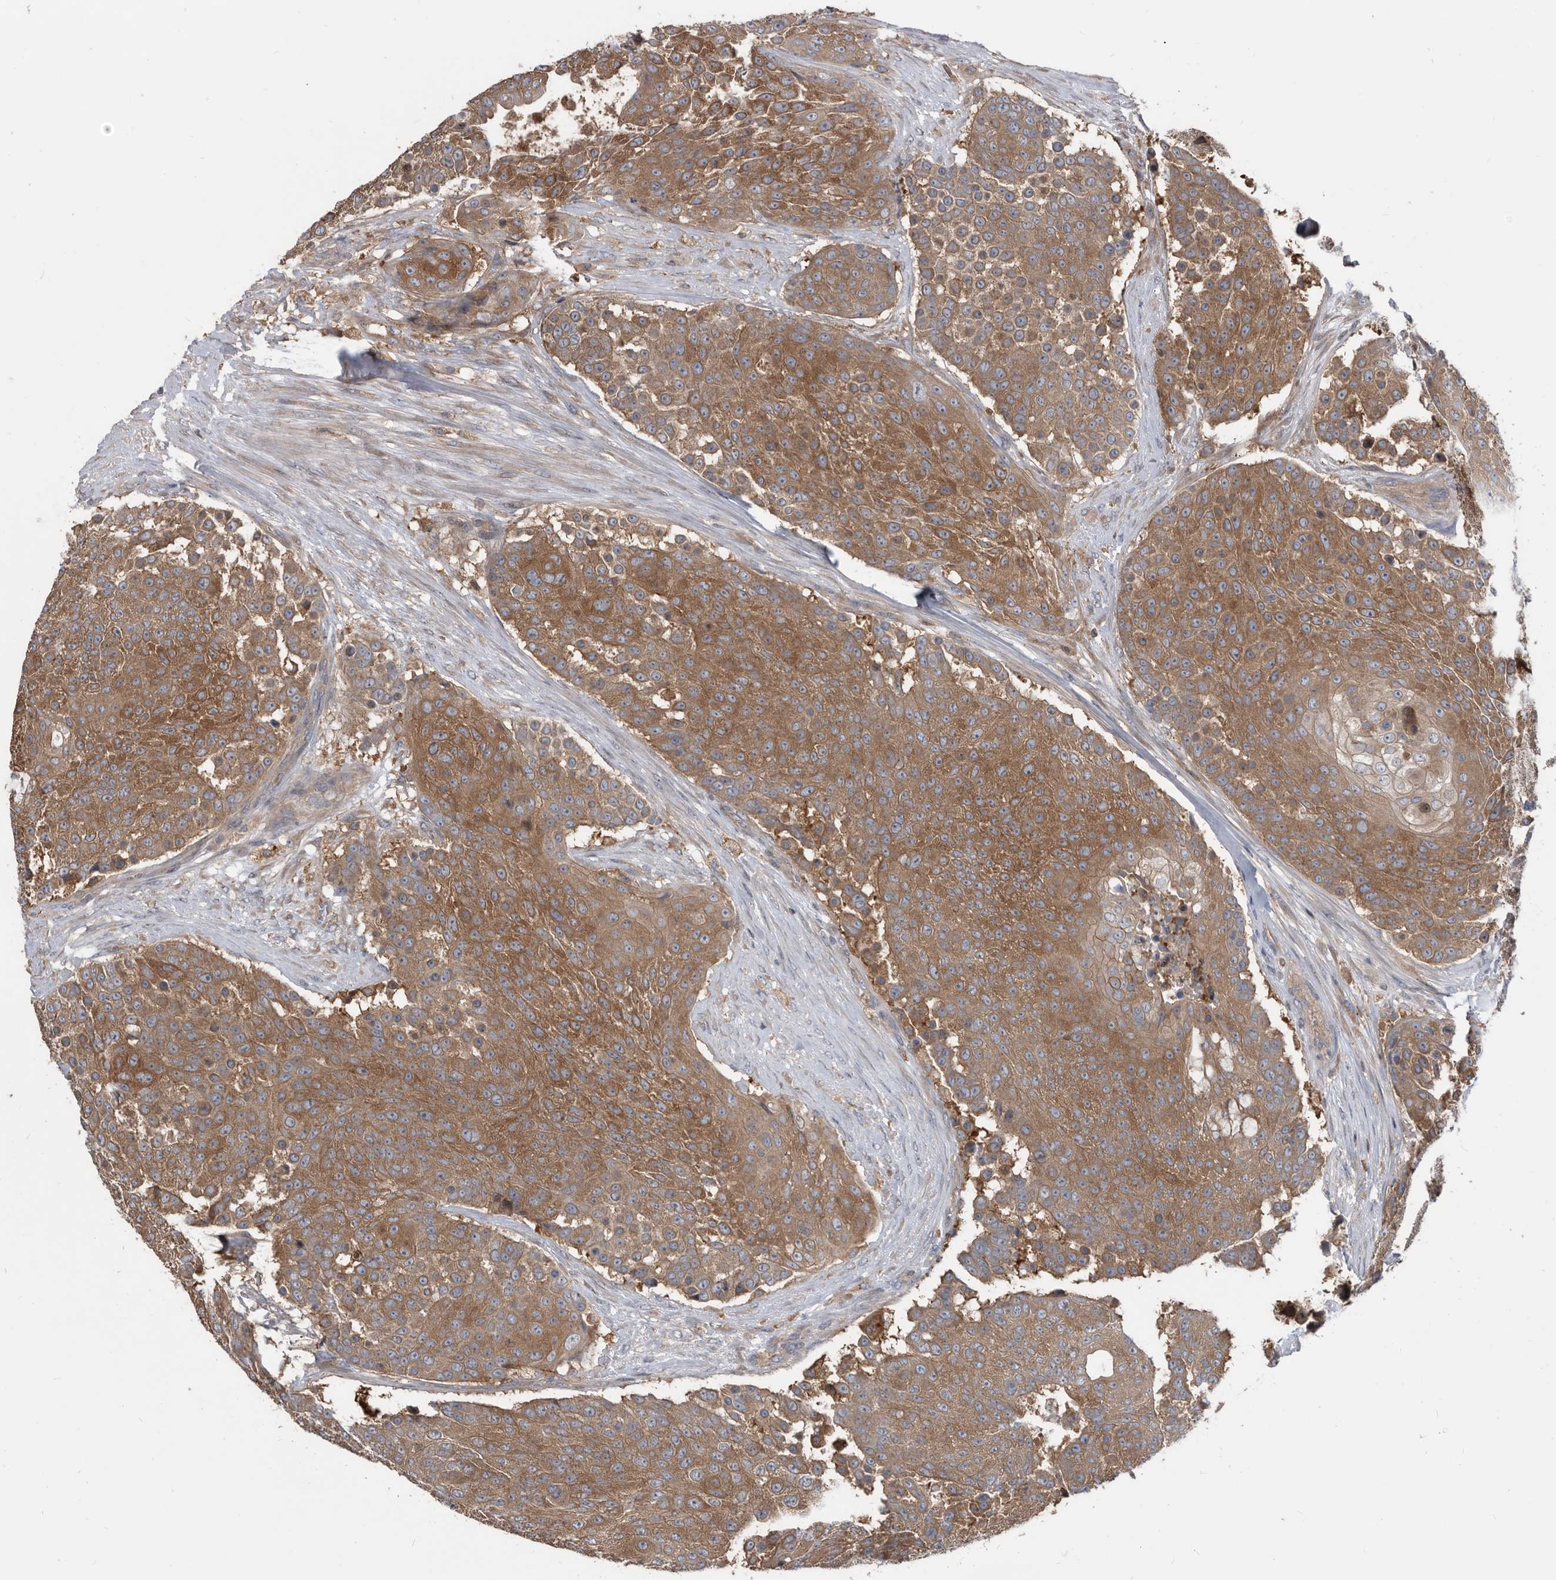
{"staining": {"intensity": "moderate", "quantity": ">75%", "location": "cytoplasmic/membranous"}, "tissue": "urothelial cancer", "cell_type": "Tumor cells", "image_type": "cancer", "snomed": [{"axis": "morphology", "description": "Urothelial carcinoma, High grade"}, {"axis": "topography", "description": "Urinary bladder"}], "caption": "Immunohistochemical staining of human urothelial cancer demonstrates moderate cytoplasmic/membranous protein staining in about >75% of tumor cells.", "gene": "APEH", "patient": {"sex": "female", "age": 63}}